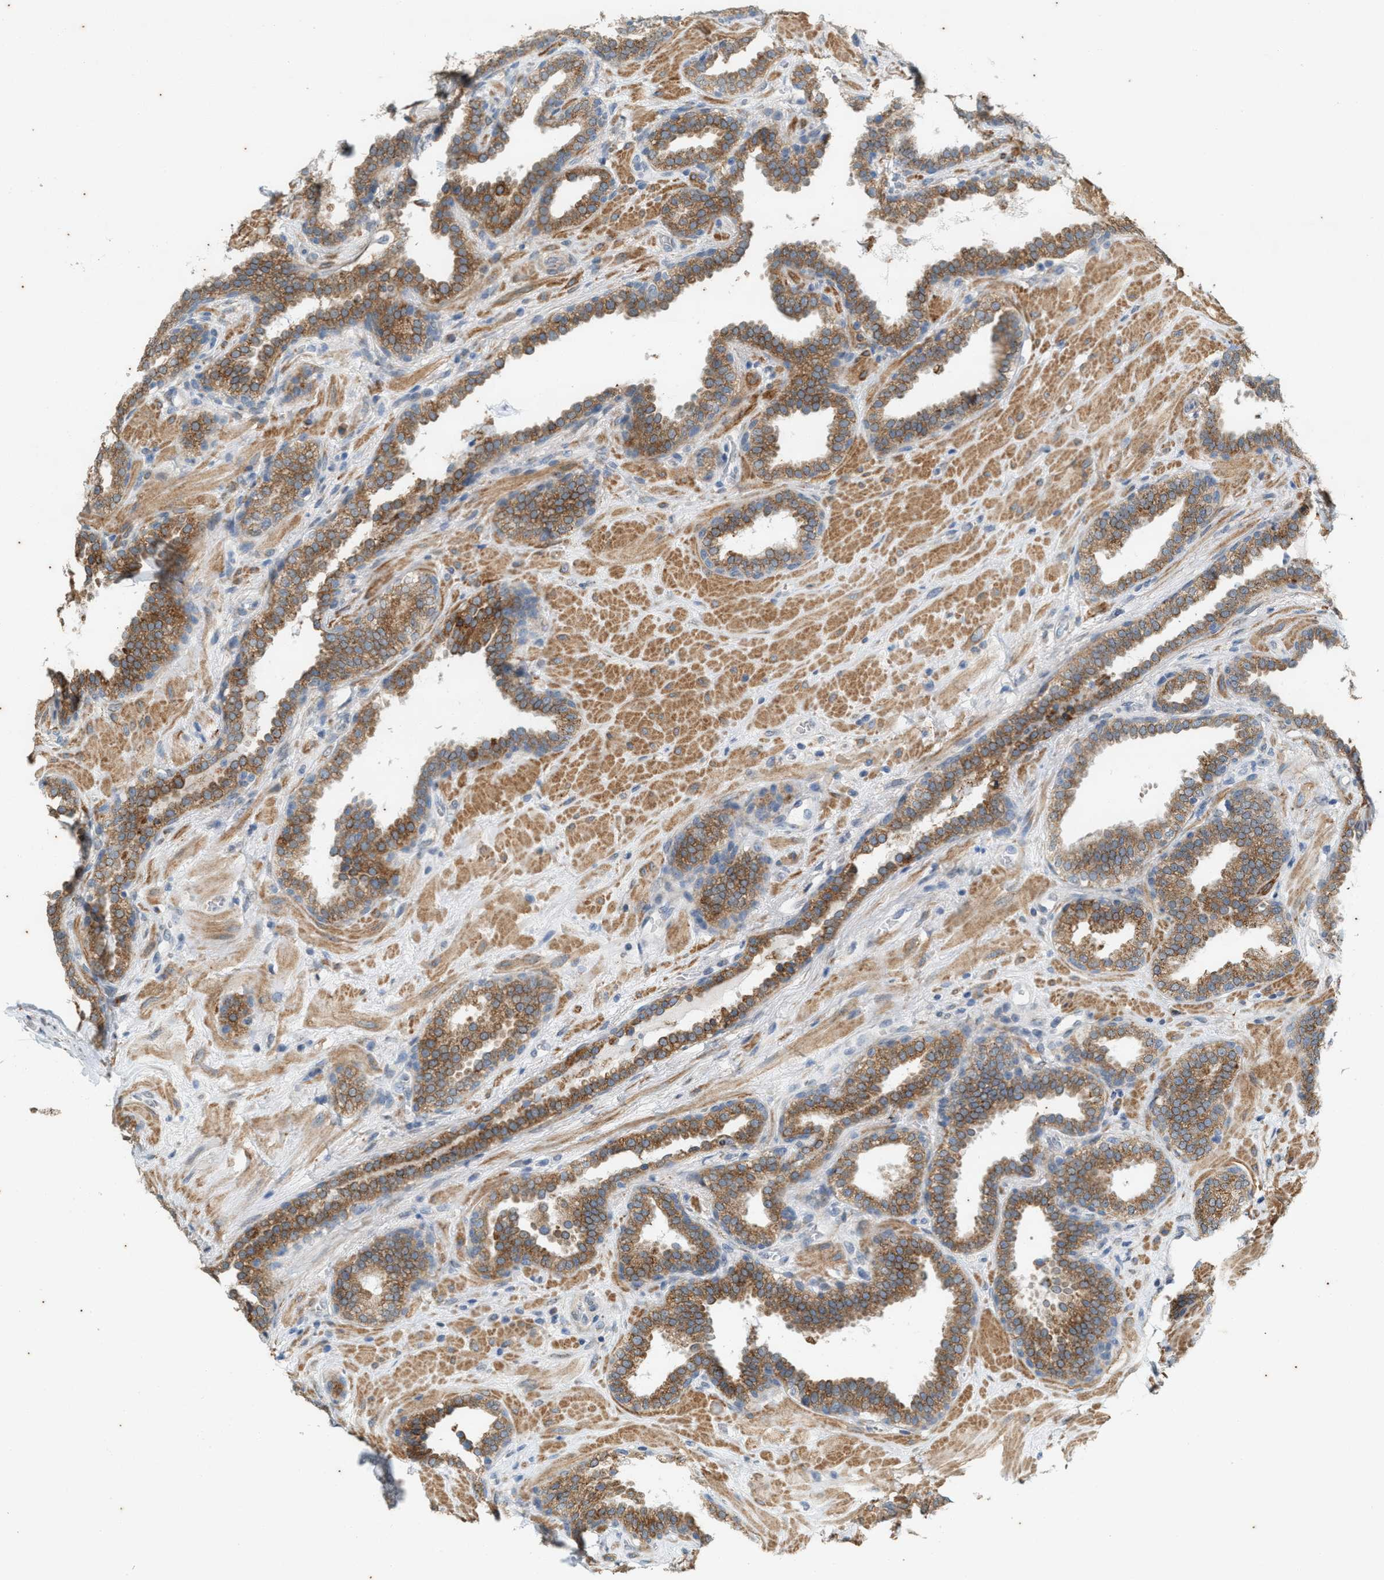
{"staining": {"intensity": "moderate", "quantity": ">75%", "location": "cytoplasmic/membranous"}, "tissue": "prostate", "cell_type": "Glandular cells", "image_type": "normal", "snomed": [{"axis": "morphology", "description": "Normal tissue, NOS"}, {"axis": "topography", "description": "Prostate"}], "caption": "This histopathology image reveals immunohistochemistry (IHC) staining of normal prostate, with medium moderate cytoplasmic/membranous positivity in about >75% of glandular cells.", "gene": "CHPF2", "patient": {"sex": "male", "age": 51}}